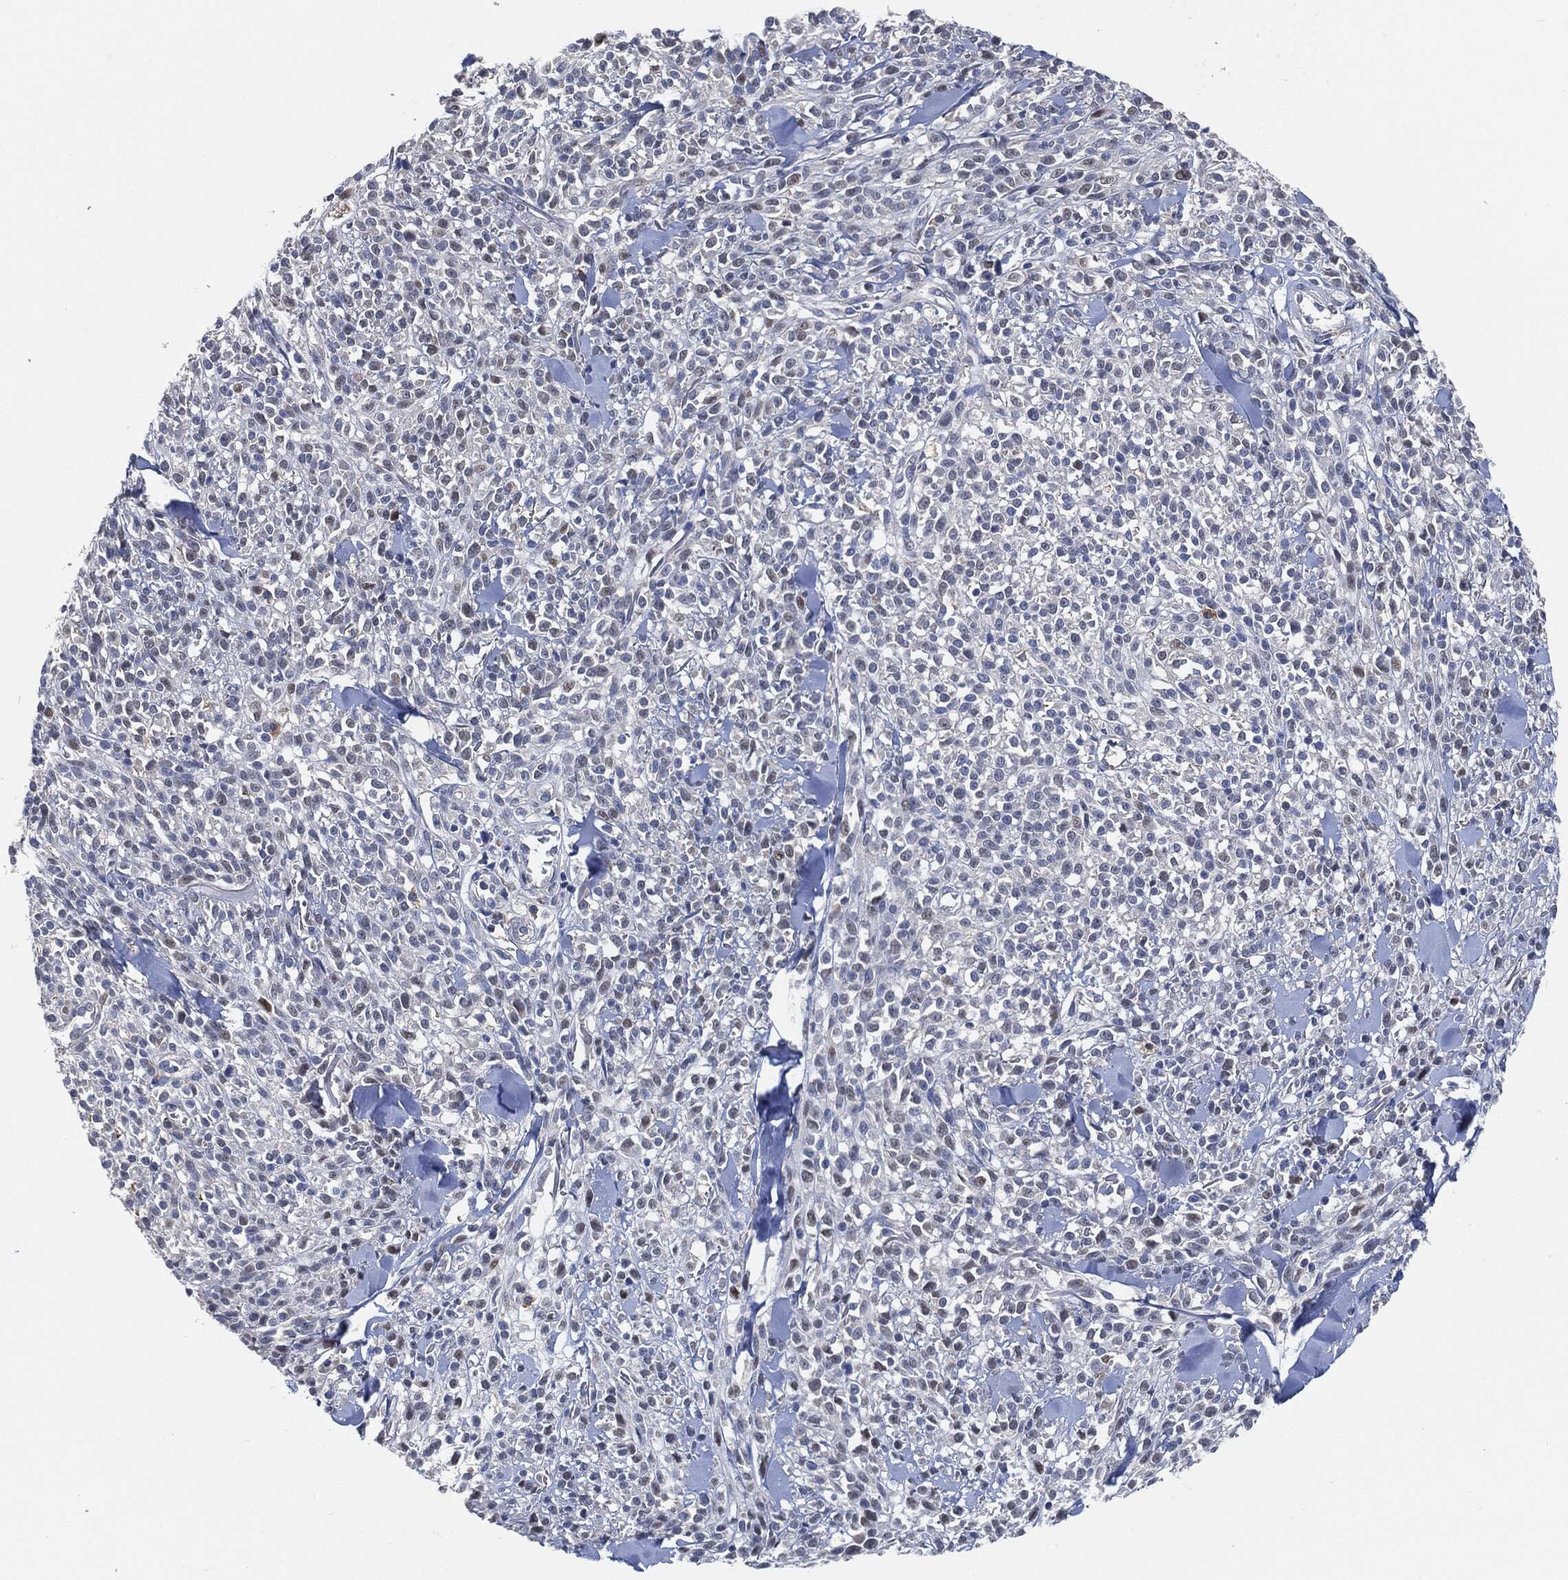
{"staining": {"intensity": "negative", "quantity": "none", "location": "none"}, "tissue": "melanoma", "cell_type": "Tumor cells", "image_type": "cancer", "snomed": [{"axis": "morphology", "description": "Malignant melanoma, NOS"}, {"axis": "topography", "description": "Skin"}, {"axis": "topography", "description": "Skin of trunk"}], "caption": "DAB immunohistochemical staining of malignant melanoma reveals no significant expression in tumor cells.", "gene": "VSIG4", "patient": {"sex": "male", "age": 74}}